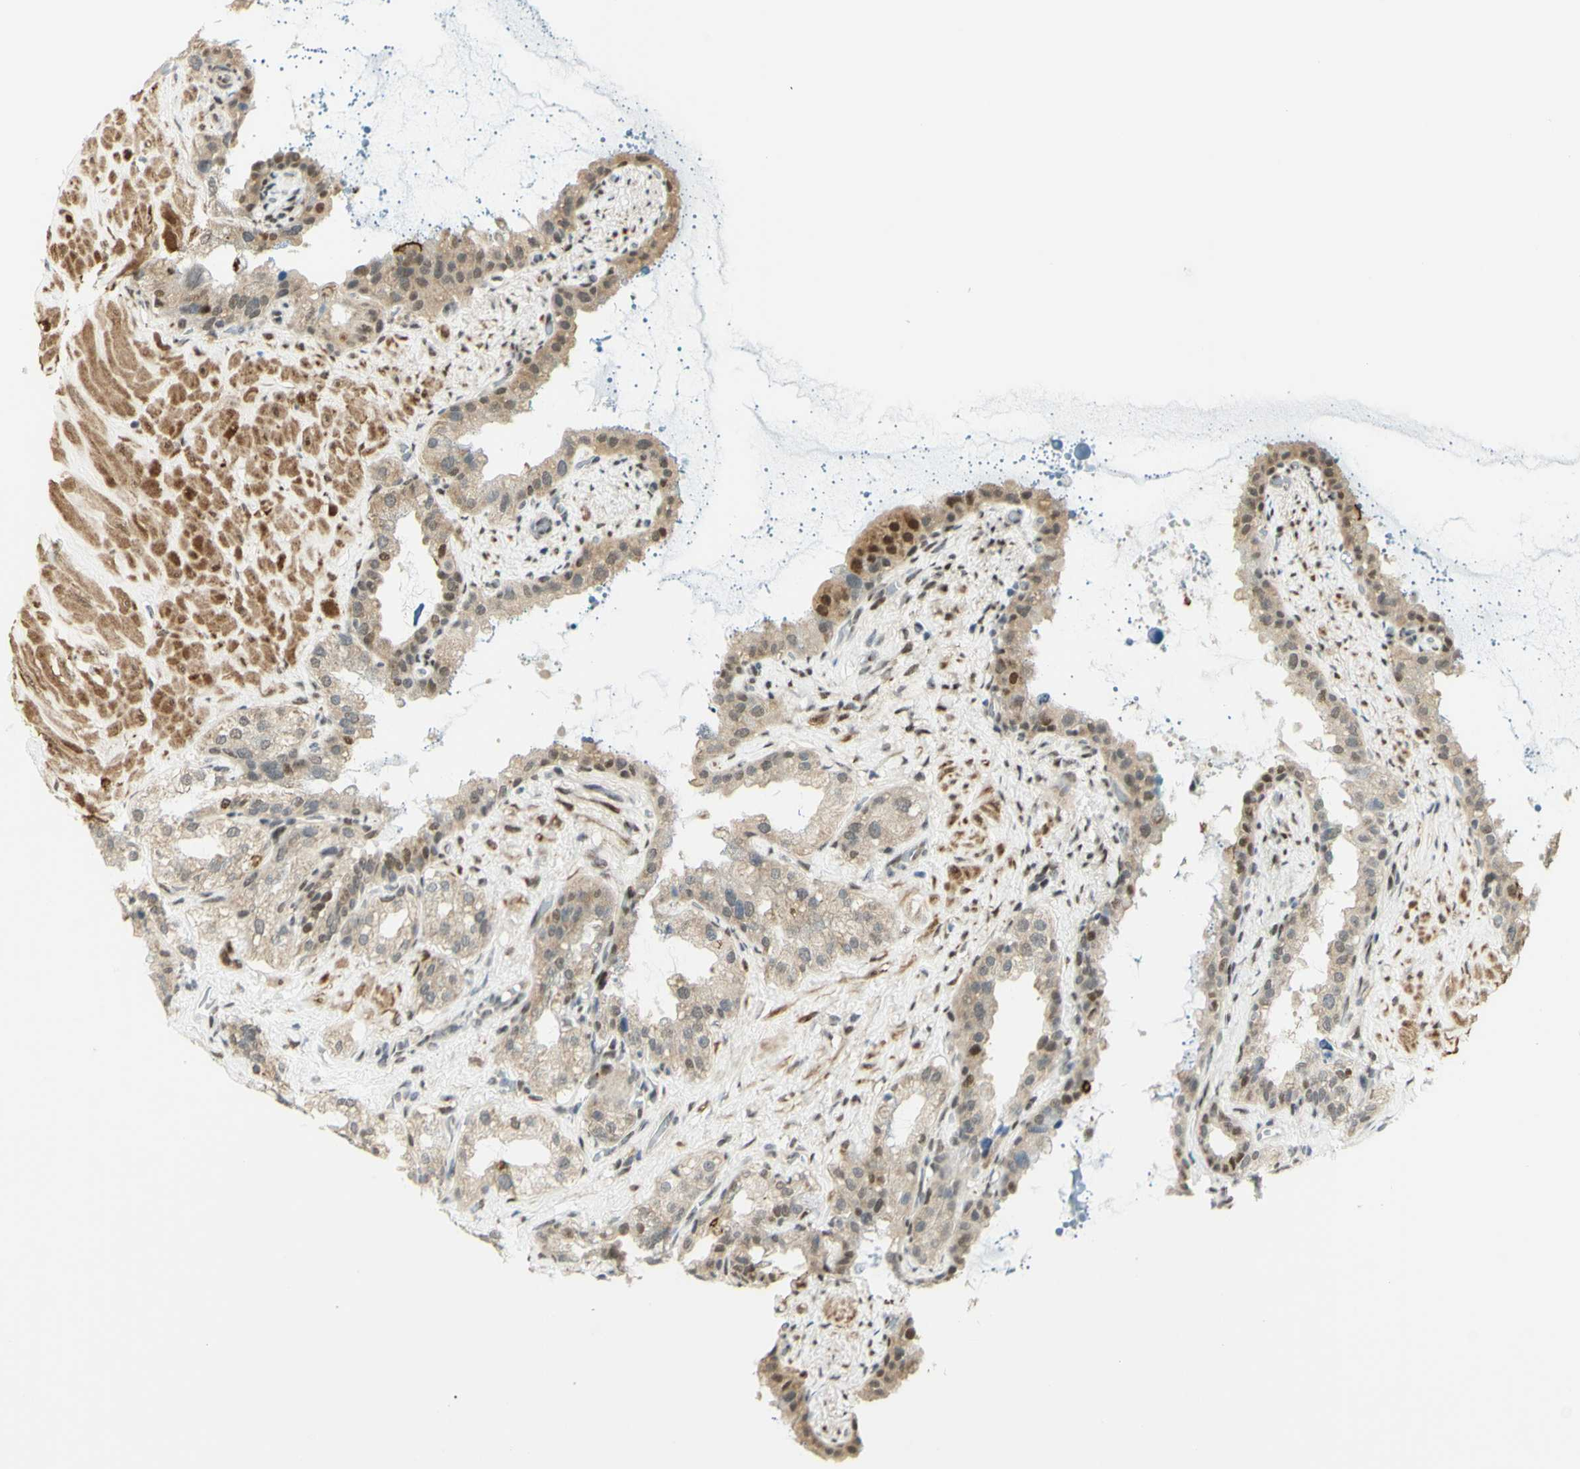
{"staining": {"intensity": "moderate", "quantity": ">75%", "location": "nuclear"}, "tissue": "seminal vesicle", "cell_type": "Glandular cells", "image_type": "normal", "snomed": [{"axis": "morphology", "description": "Normal tissue, NOS"}, {"axis": "topography", "description": "Seminal veicle"}], "caption": "About >75% of glandular cells in normal seminal vesicle reveal moderate nuclear protein staining as visualized by brown immunohistochemical staining.", "gene": "DDX1", "patient": {"sex": "male", "age": 68}}